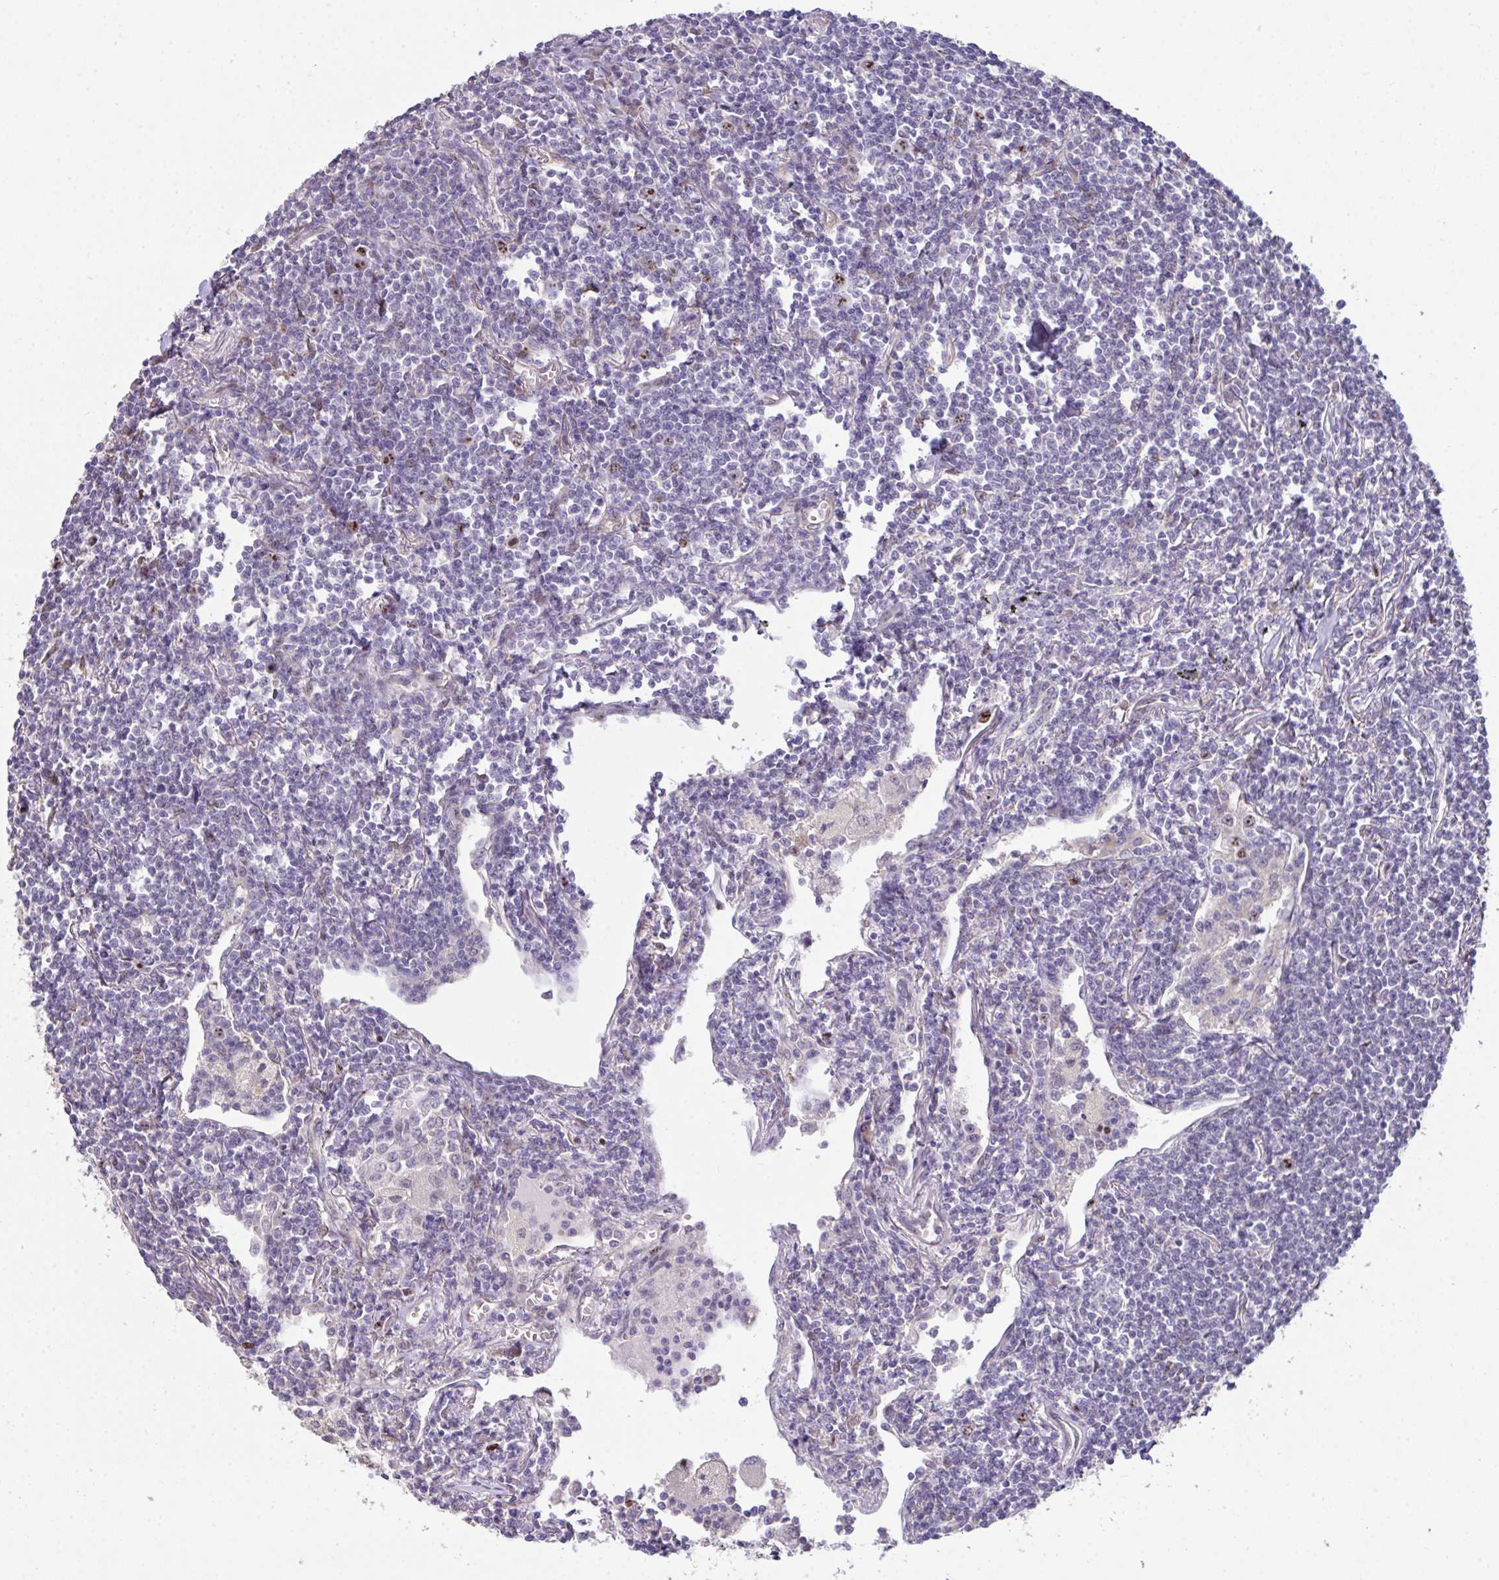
{"staining": {"intensity": "negative", "quantity": "none", "location": "none"}, "tissue": "lymphoma", "cell_type": "Tumor cells", "image_type": "cancer", "snomed": [{"axis": "morphology", "description": "Malignant lymphoma, non-Hodgkin's type, Low grade"}, {"axis": "topography", "description": "Lung"}], "caption": "This is an immunohistochemistry (IHC) photomicrograph of human lymphoma. There is no positivity in tumor cells.", "gene": "SETD7", "patient": {"sex": "female", "age": 71}}